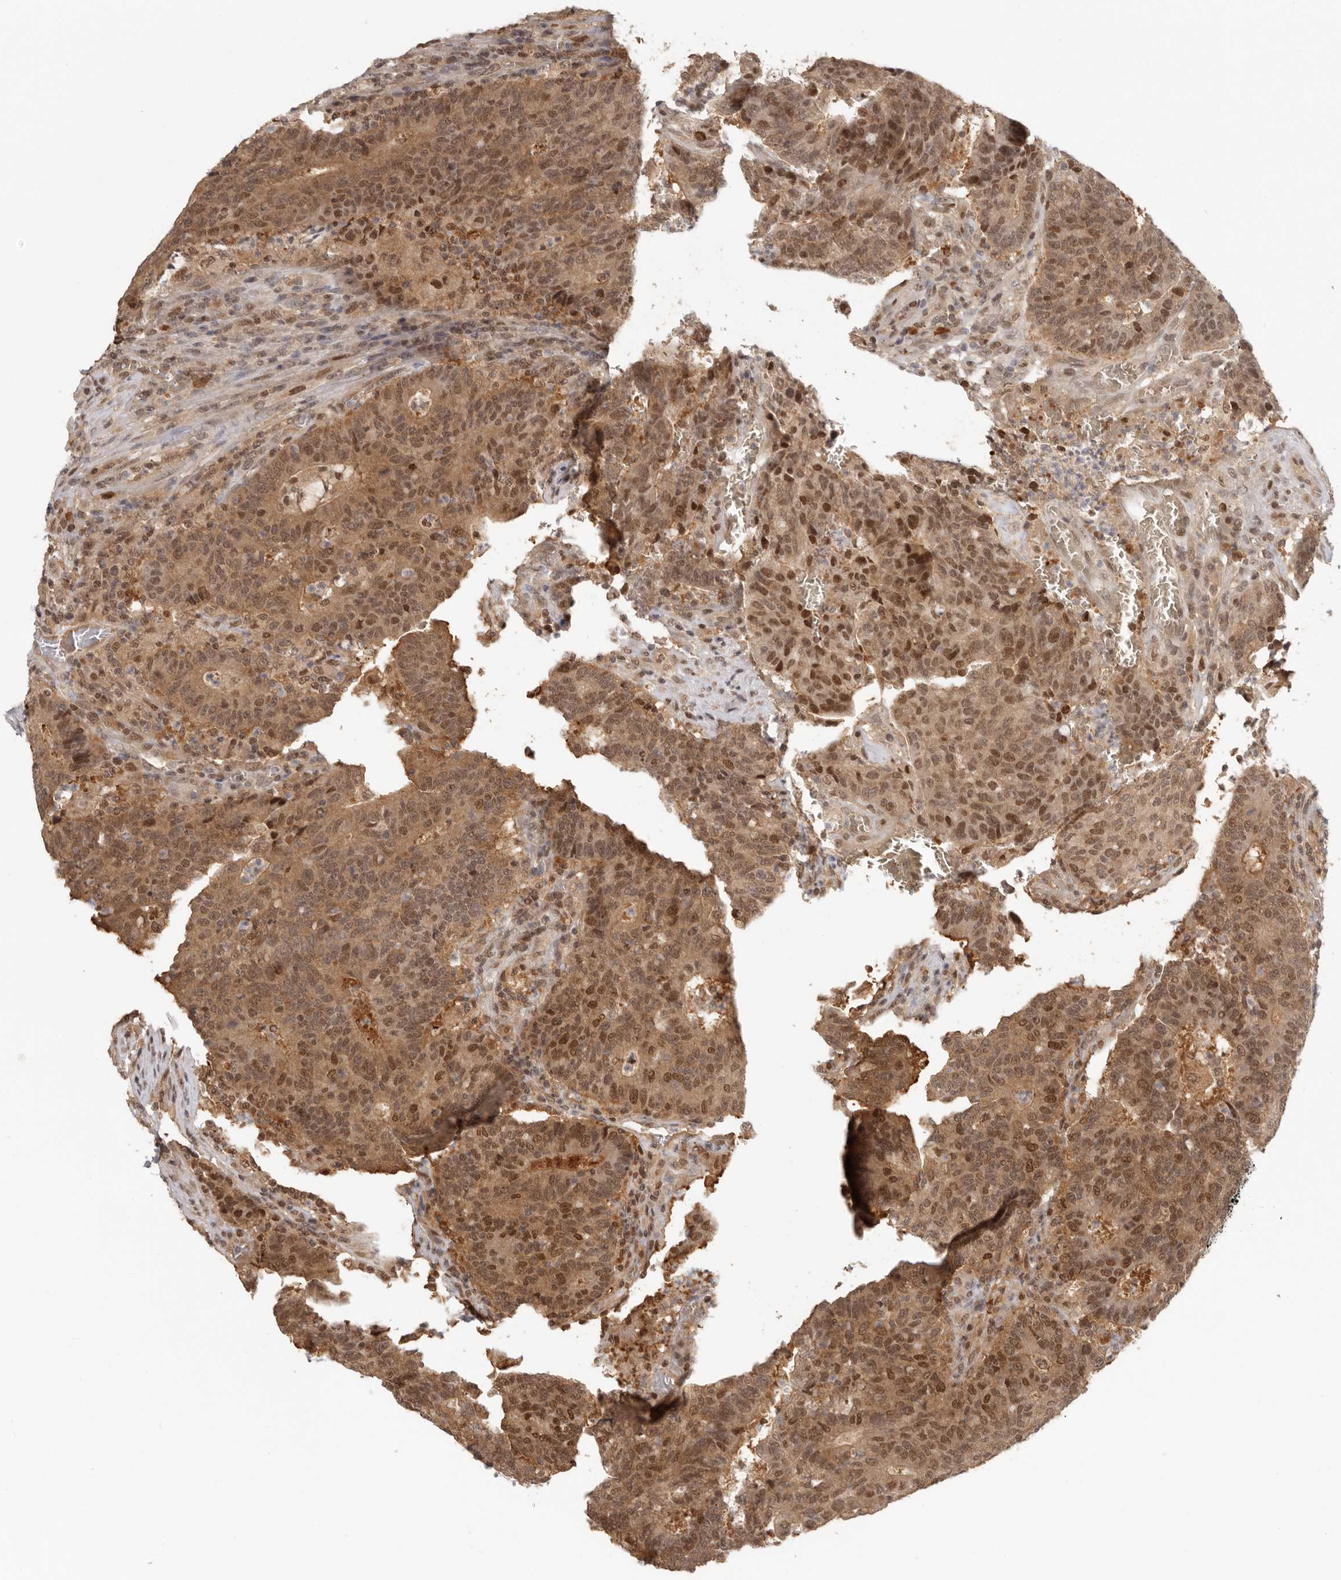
{"staining": {"intensity": "moderate", "quantity": ">75%", "location": "cytoplasmic/membranous,nuclear"}, "tissue": "colorectal cancer", "cell_type": "Tumor cells", "image_type": "cancer", "snomed": [{"axis": "morphology", "description": "Adenocarcinoma, NOS"}, {"axis": "topography", "description": "Colon"}], "caption": "This image exhibits IHC staining of human adenocarcinoma (colorectal), with medium moderate cytoplasmic/membranous and nuclear positivity in approximately >75% of tumor cells.", "gene": "PSMA5", "patient": {"sex": "female", "age": 75}}